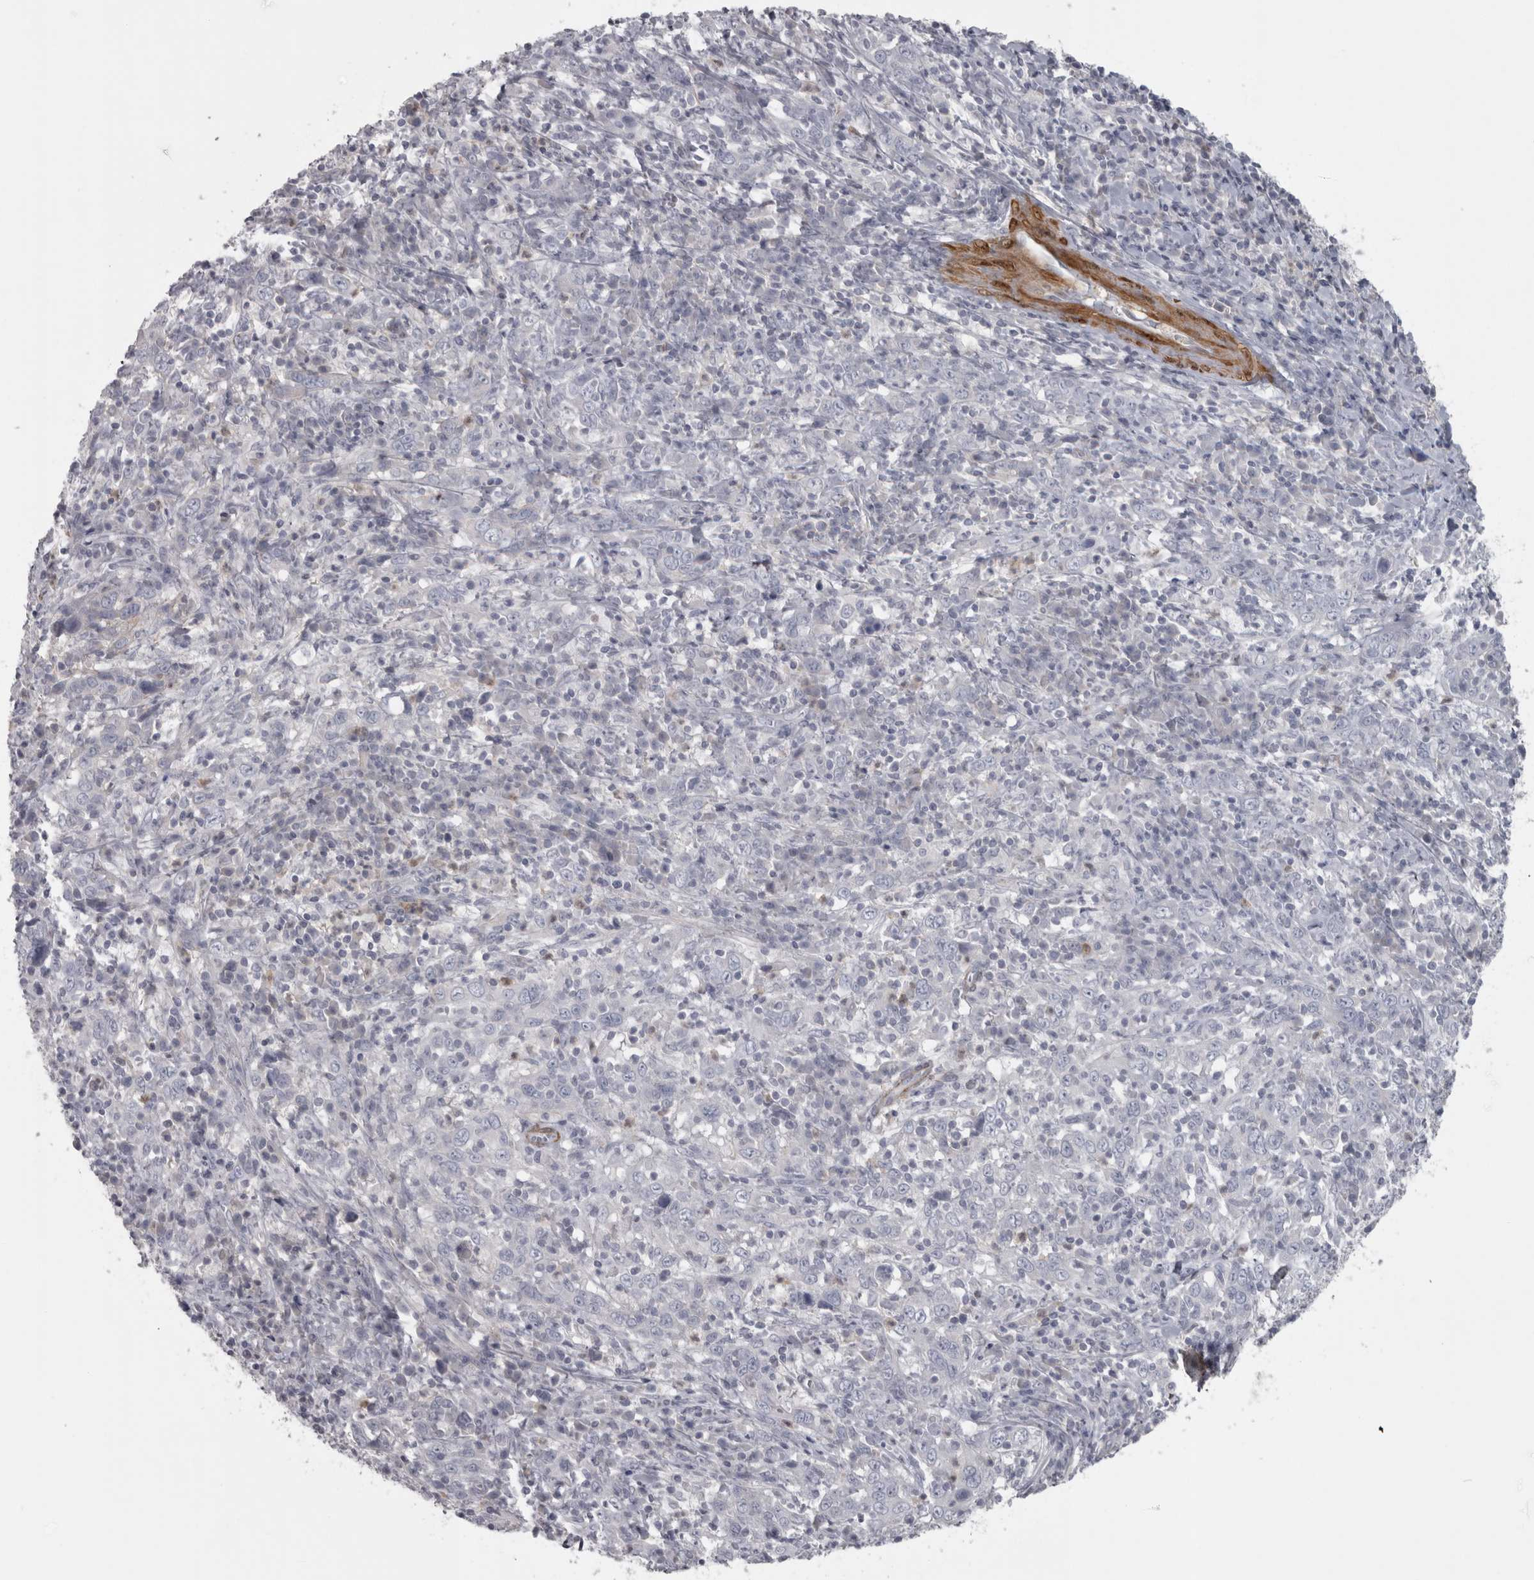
{"staining": {"intensity": "negative", "quantity": "none", "location": "none"}, "tissue": "cervical cancer", "cell_type": "Tumor cells", "image_type": "cancer", "snomed": [{"axis": "morphology", "description": "Squamous cell carcinoma, NOS"}, {"axis": "topography", "description": "Cervix"}], "caption": "Tumor cells show no significant protein expression in squamous cell carcinoma (cervical).", "gene": "PPP1R12B", "patient": {"sex": "female", "age": 46}}